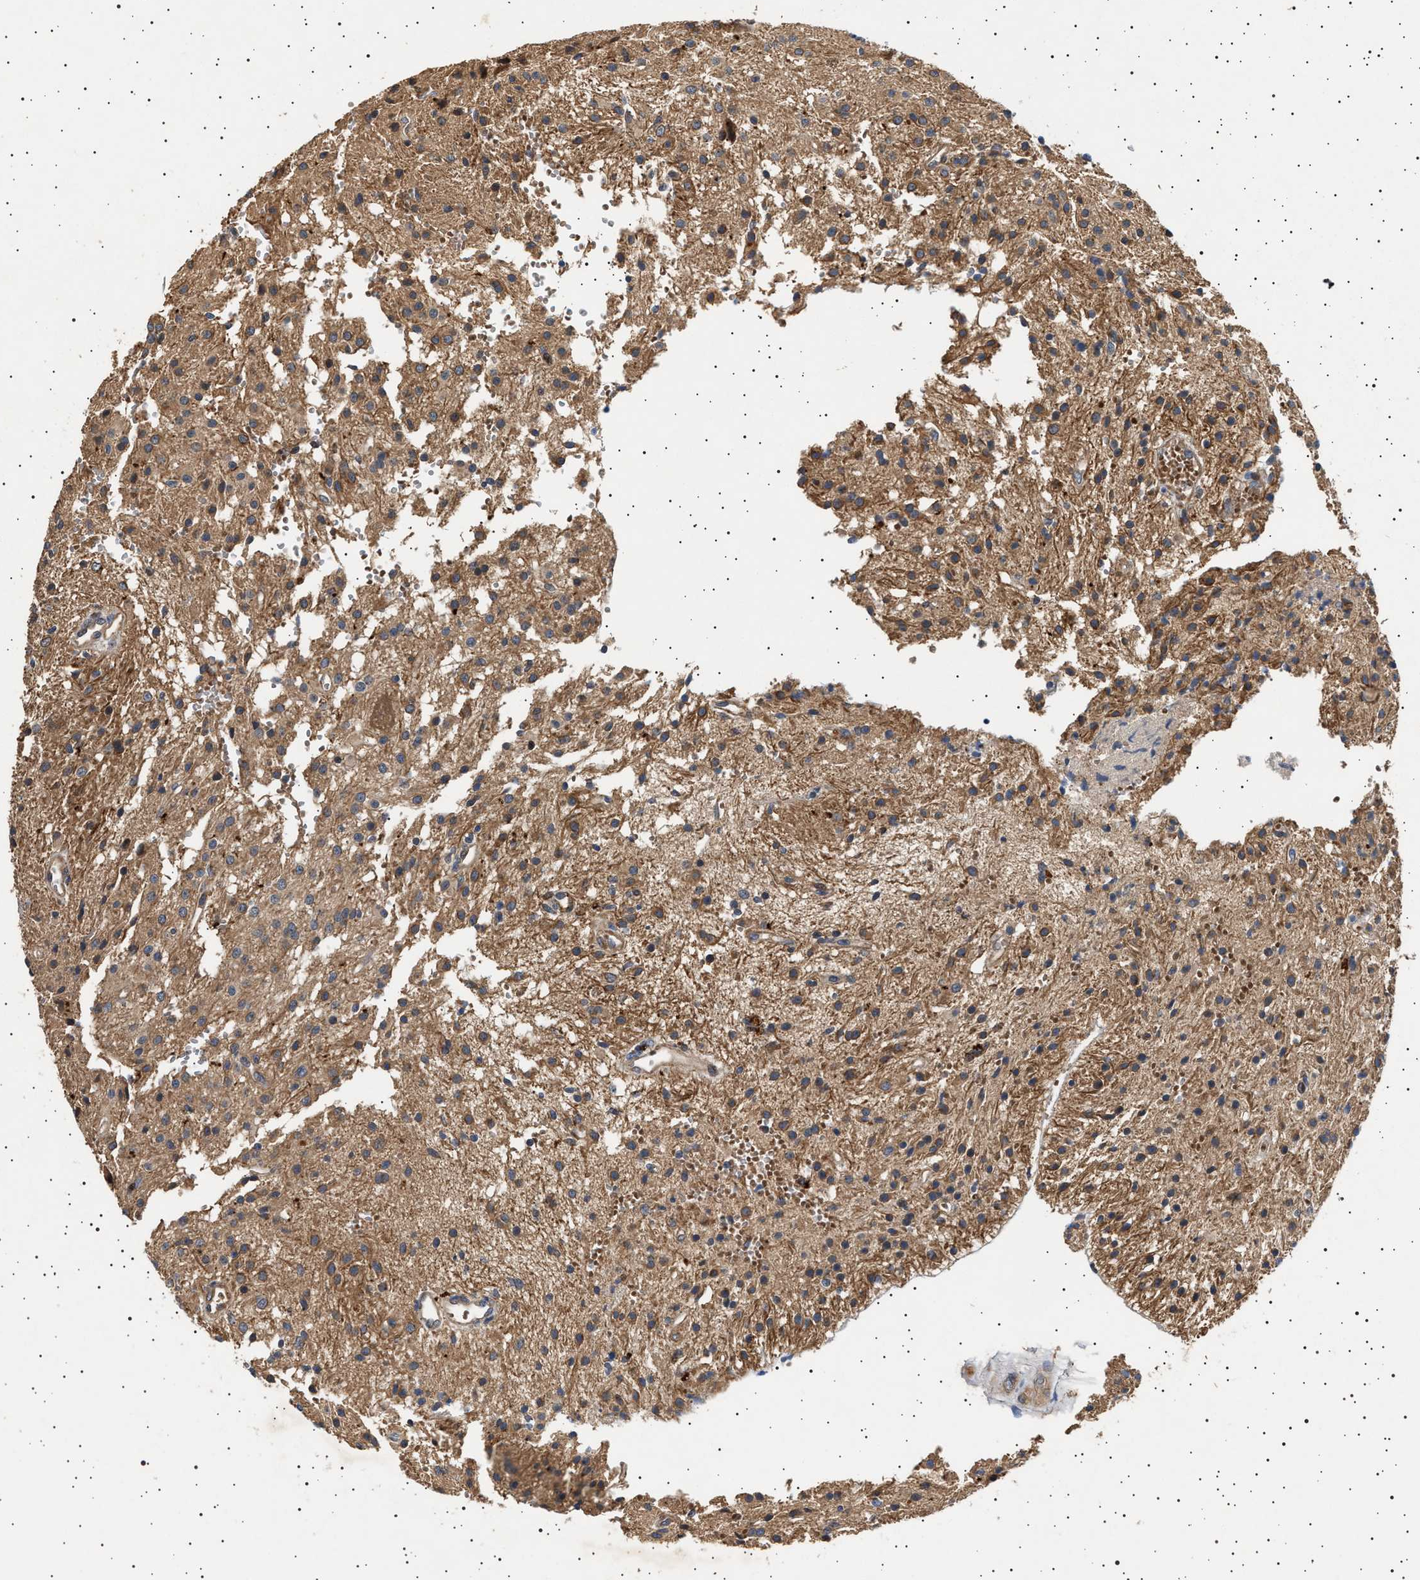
{"staining": {"intensity": "moderate", "quantity": ">75%", "location": "cytoplasmic/membranous"}, "tissue": "glioma", "cell_type": "Tumor cells", "image_type": "cancer", "snomed": [{"axis": "morphology", "description": "Glioma, malignant, High grade"}, {"axis": "topography", "description": "Brain"}], "caption": "Glioma stained with immunohistochemistry shows moderate cytoplasmic/membranous staining in about >75% of tumor cells.", "gene": "GUCY1B1", "patient": {"sex": "female", "age": 59}}